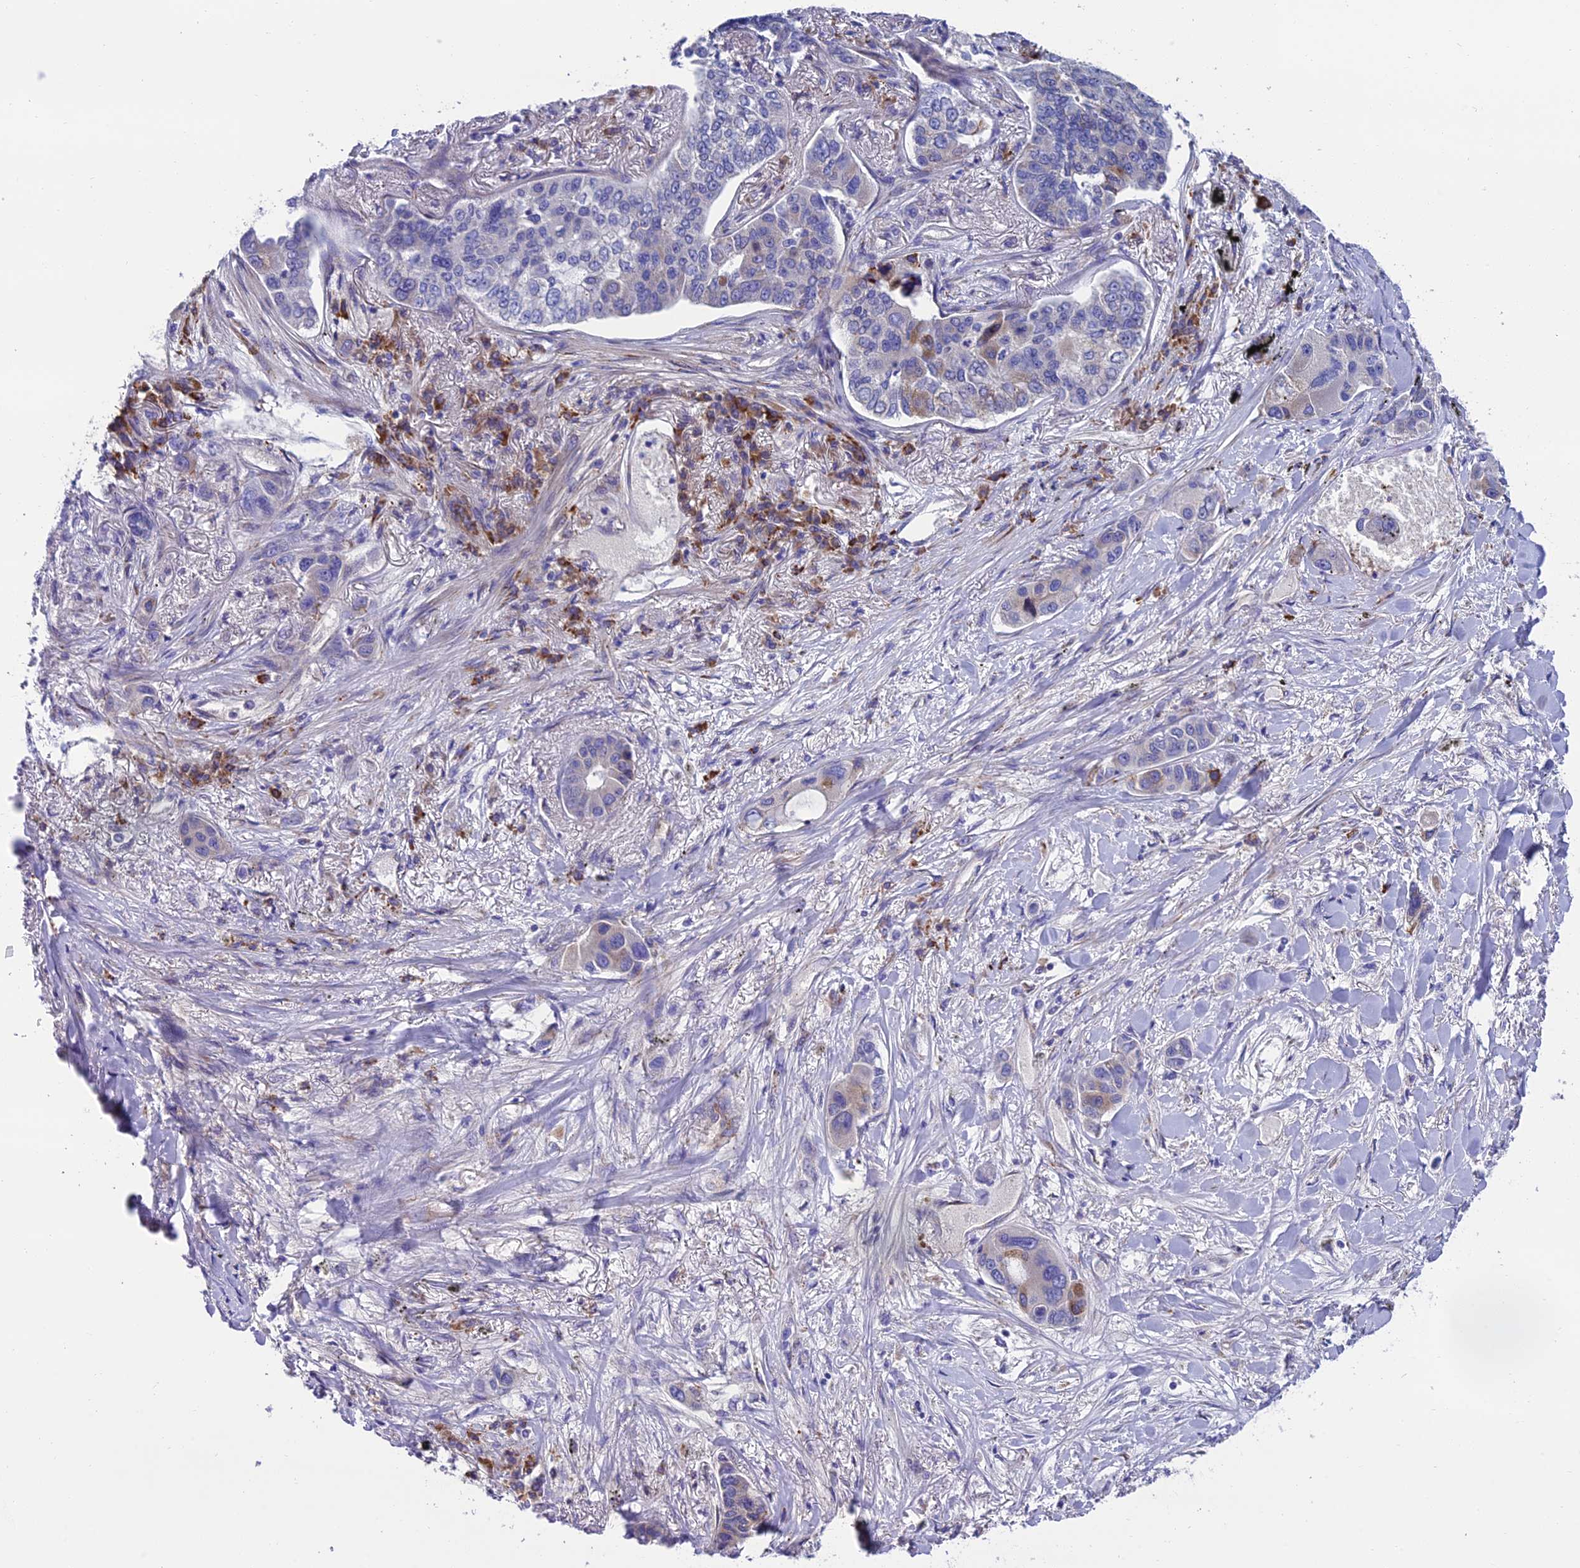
{"staining": {"intensity": "weak", "quantity": "<25%", "location": "cytoplasmic/membranous"}, "tissue": "lung cancer", "cell_type": "Tumor cells", "image_type": "cancer", "snomed": [{"axis": "morphology", "description": "Adenocarcinoma, NOS"}, {"axis": "topography", "description": "Lung"}], "caption": "The image shows no significant staining in tumor cells of adenocarcinoma (lung). (DAB (3,3'-diaminobenzidine) immunohistochemistry, high magnification).", "gene": "MACIR", "patient": {"sex": "male", "age": 49}}